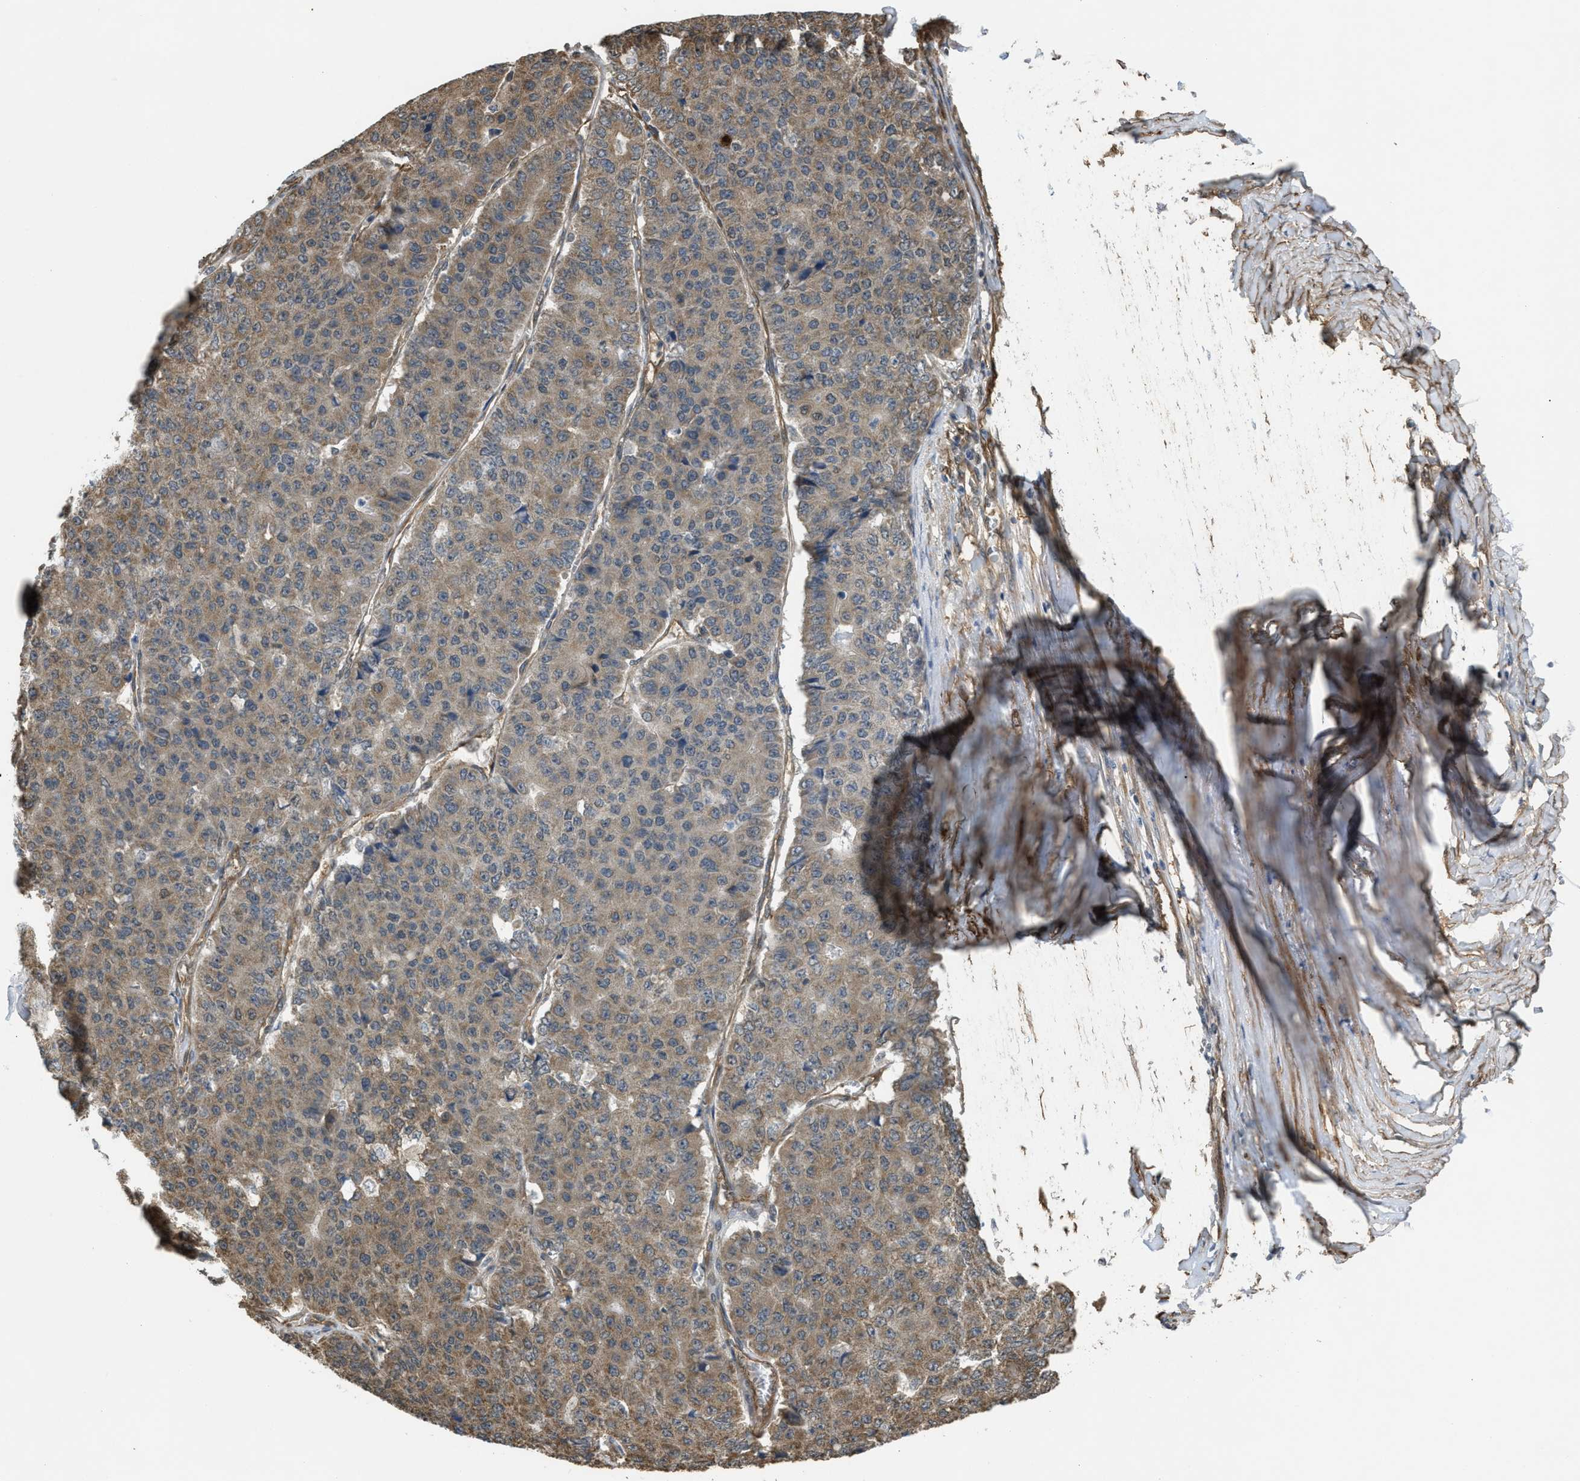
{"staining": {"intensity": "weak", "quantity": ">75%", "location": "cytoplasmic/membranous"}, "tissue": "pancreatic cancer", "cell_type": "Tumor cells", "image_type": "cancer", "snomed": [{"axis": "morphology", "description": "Adenocarcinoma, NOS"}, {"axis": "topography", "description": "Pancreas"}], "caption": "Tumor cells reveal low levels of weak cytoplasmic/membranous positivity in approximately >75% of cells in human pancreatic cancer.", "gene": "BAG3", "patient": {"sex": "male", "age": 50}}